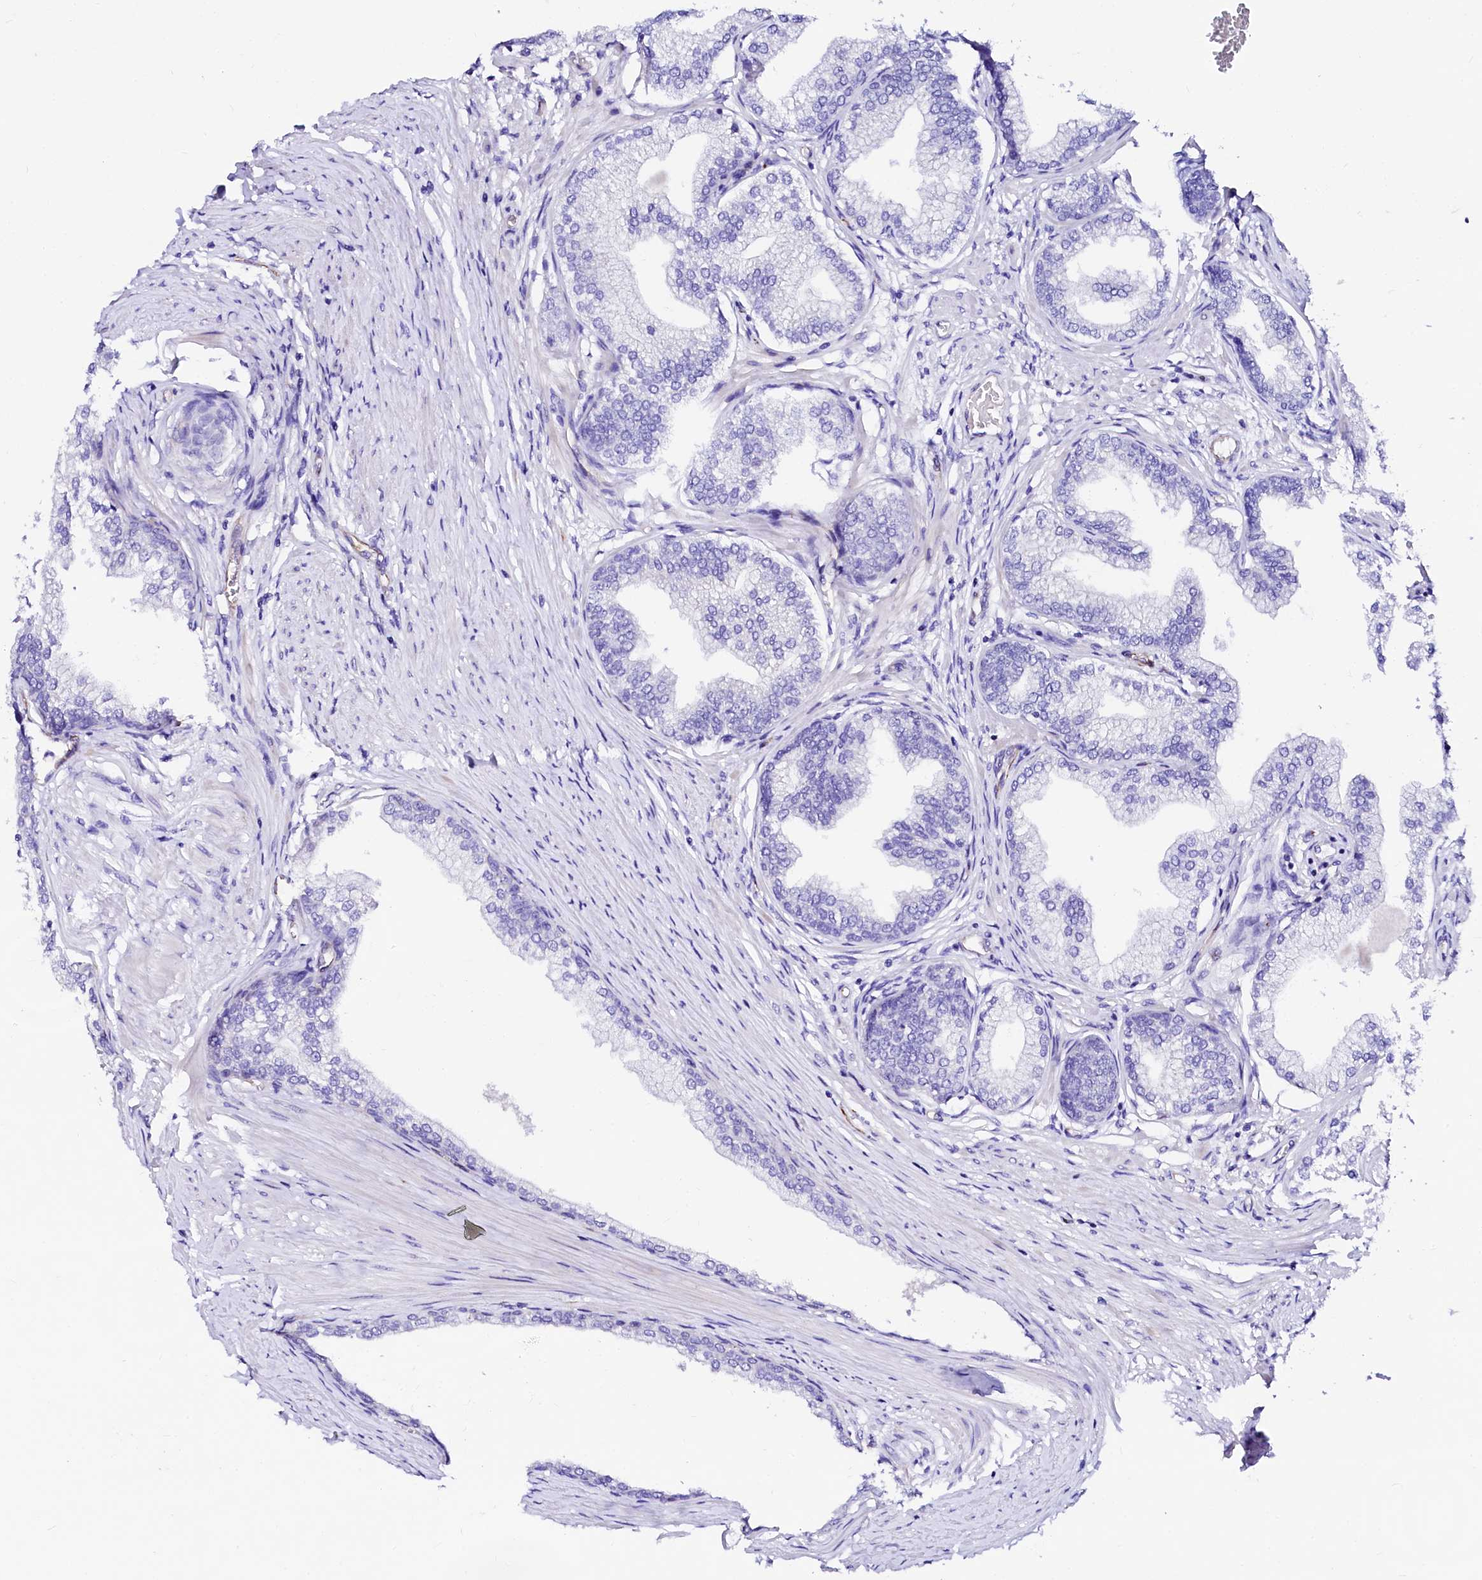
{"staining": {"intensity": "negative", "quantity": "none", "location": "none"}, "tissue": "prostate", "cell_type": "Glandular cells", "image_type": "normal", "snomed": [{"axis": "morphology", "description": "Normal tissue, NOS"}, {"axis": "morphology", "description": "Urothelial carcinoma, Low grade"}, {"axis": "topography", "description": "Urinary bladder"}, {"axis": "topography", "description": "Prostate"}], "caption": "High power microscopy image of an immunohistochemistry micrograph of normal prostate, revealing no significant expression in glandular cells.", "gene": "SFR1", "patient": {"sex": "male", "age": 60}}